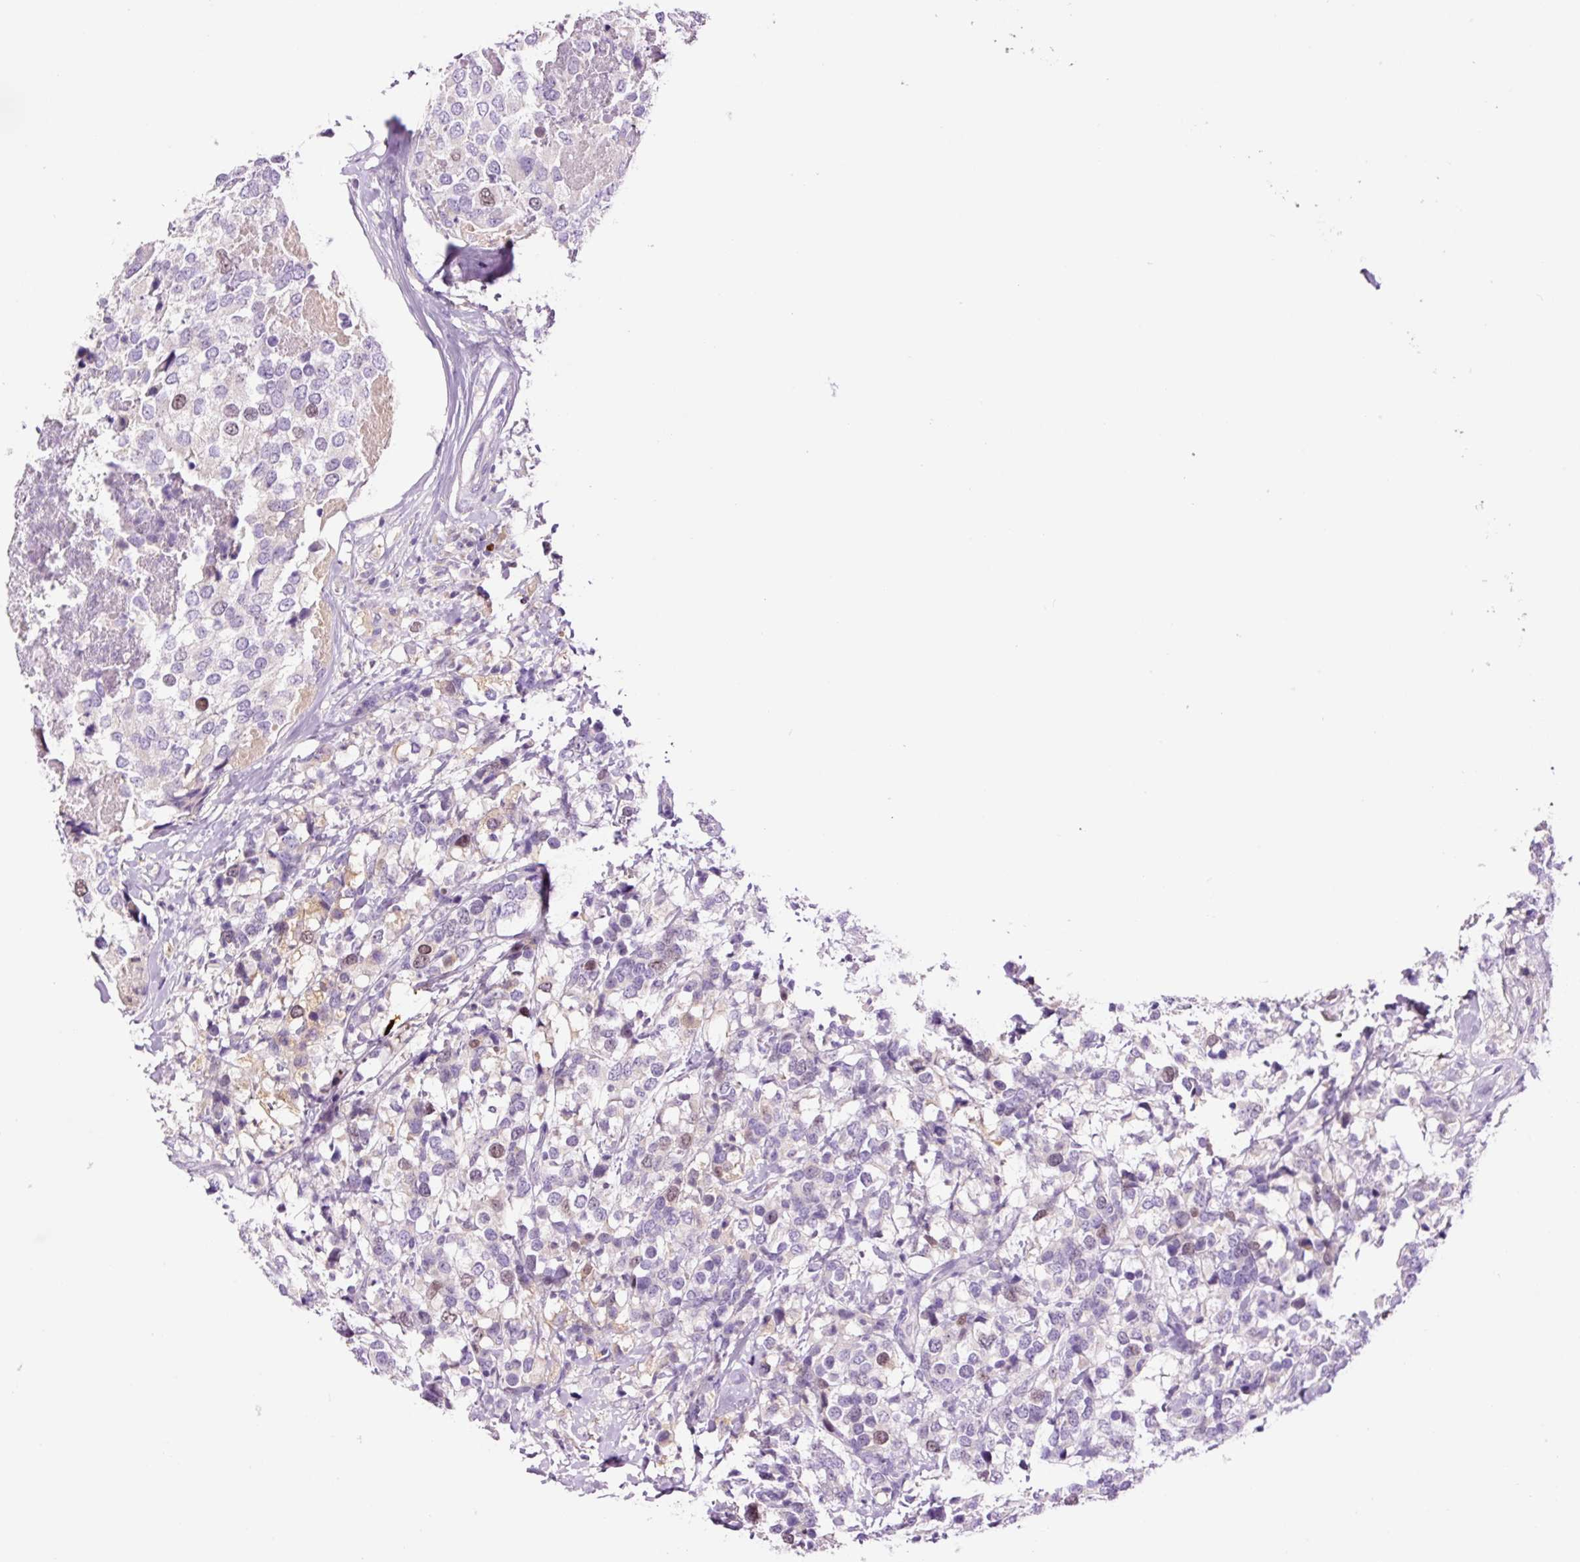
{"staining": {"intensity": "moderate", "quantity": "<25%", "location": "nuclear"}, "tissue": "breast cancer", "cell_type": "Tumor cells", "image_type": "cancer", "snomed": [{"axis": "morphology", "description": "Lobular carcinoma"}, {"axis": "topography", "description": "Breast"}], "caption": "IHC of breast cancer exhibits low levels of moderate nuclear staining in approximately <25% of tumor cells.", "gene": "DPPA4", "patient": {"sex": "female", "age": 59}}